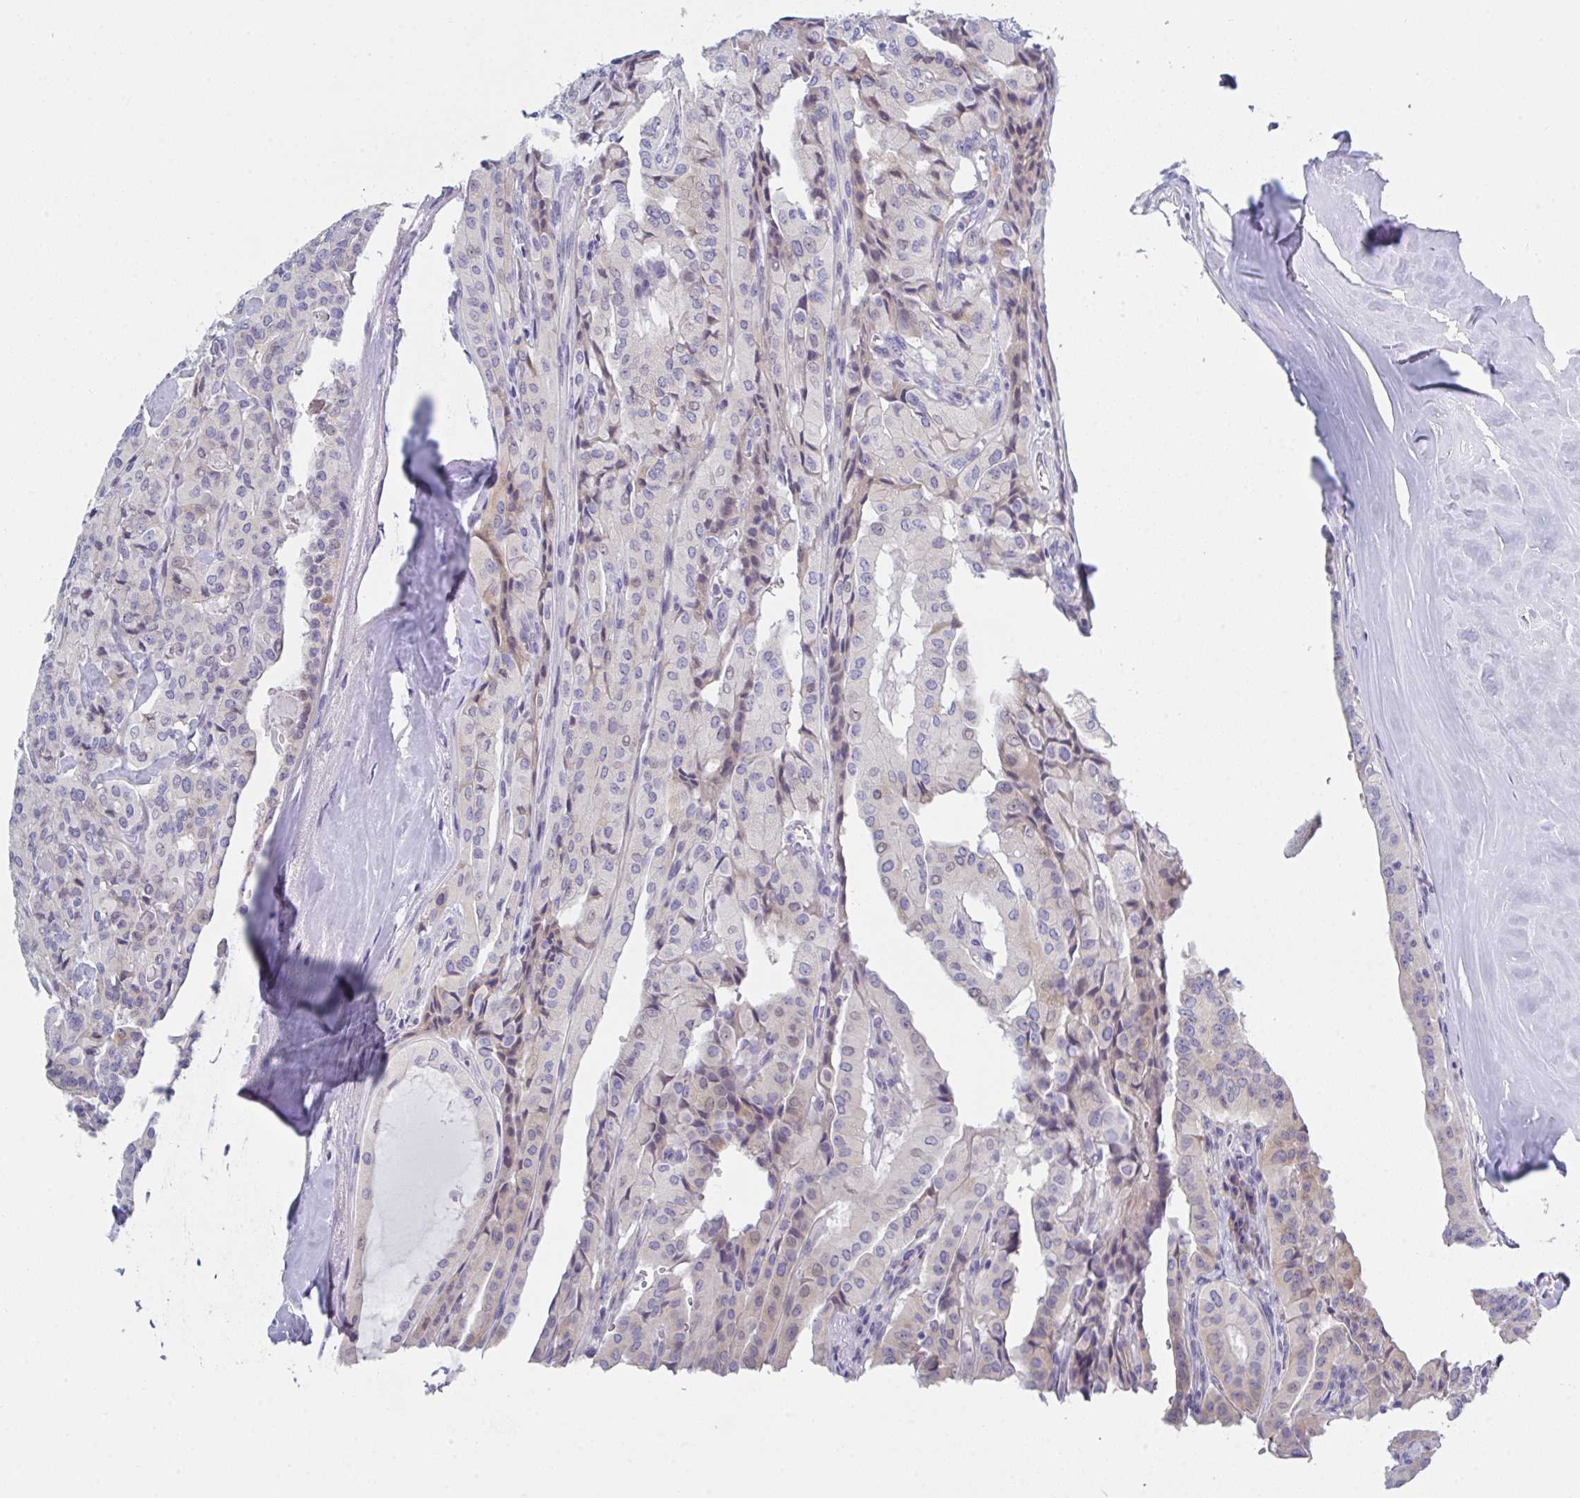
{"staining": {"intensity": "negative", "quantity": "none", "location": "none"}, "tissue": "thyroid cancer", "cell_type": "Tumor cells", "image_type": "cancer", "snomed": [{"axis": "morphology", "description": "Papillary adenocarcinoma, NOS"}, {"axis": "topography", "description": "Thyroid gland"}], "caption": "High power microscopy micrograph of an IHC micrograph of papillary adenocarcinoma (thyroid), revealing no significant expression in tumor cells. The staining is performed using DAB (3,3'-diaminobenzidine) brown chromogen with nuclei counter-stained in using hematoxylin.", "gene": "FBXO47", "patient": {"sex": "female", "age": 59}}